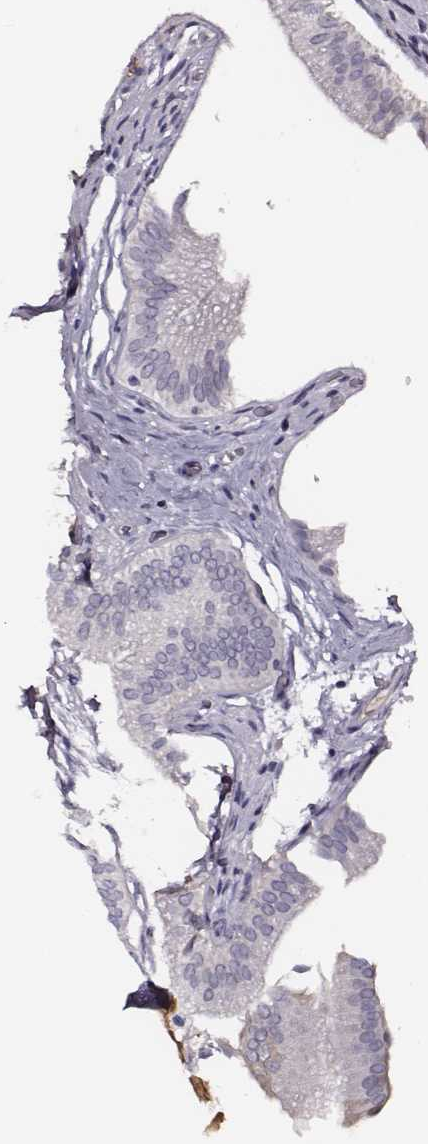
{"staining": {"intensity": "negative", "quantity": "none", "location": "none"}, "tissue": "gallbladder", "cell_type": "Glandular cells", "image_type": "normal", "snomed": [{"axis": "morphology", "description": "Normal tissue, NOS"}, {"axis": "topography", "description": "Gallbladder"}, {"axis": "topography", "description": "Peripheral nerve tissue"}], "caption": "Immunohistochemistry image of unremarkable gallbladder: human gallbladder stained with DAB (3,3'-diaminobenzidine) reveals no significant protein positivity in glandular cells. (Brightfield microscopy of DAB (3,3'-diaminobenzidine) immunohistochemistry (IHC) at high magnification).", "gene": "TF", "patient": {"sex": "male", "age": 17}}